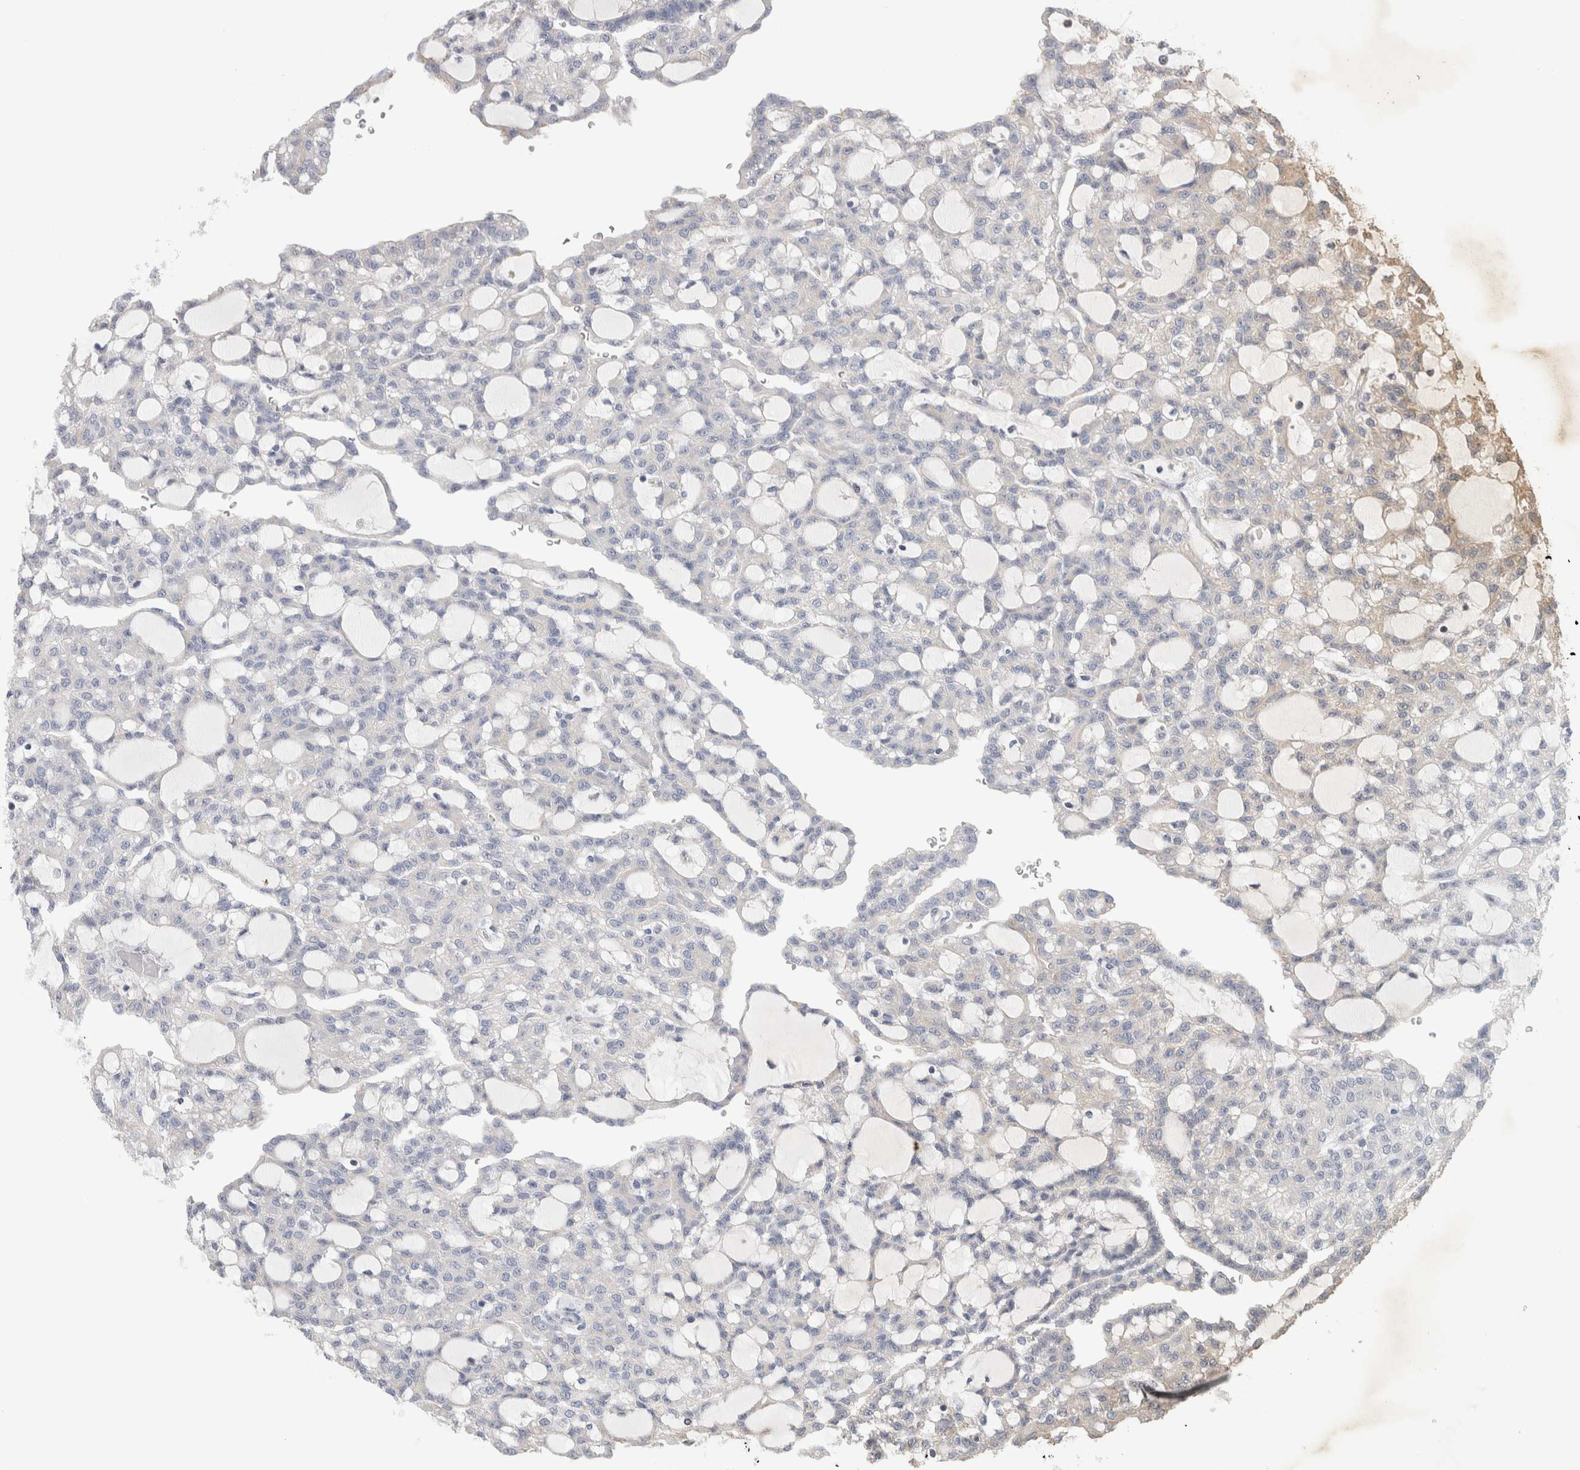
{"staining": {"intensity": "negative", "quantity": "none", "location": "none"}, "tissue": "renal cancer", "cell_type": "Tumor cells", "image_type": "cancer", "snomed": [{"axis": "morphology", "description": "Adenocarcinoma, NOS"}, {"axis": "topography", "description": "Kidney"}], "caption": "This is a histopathology image of immunohistochemistry staining of renal cancer, which shows no positivity in tumor cells.", "gene": "SYTL5", "patient": {"sex": "male", "age": 63}}